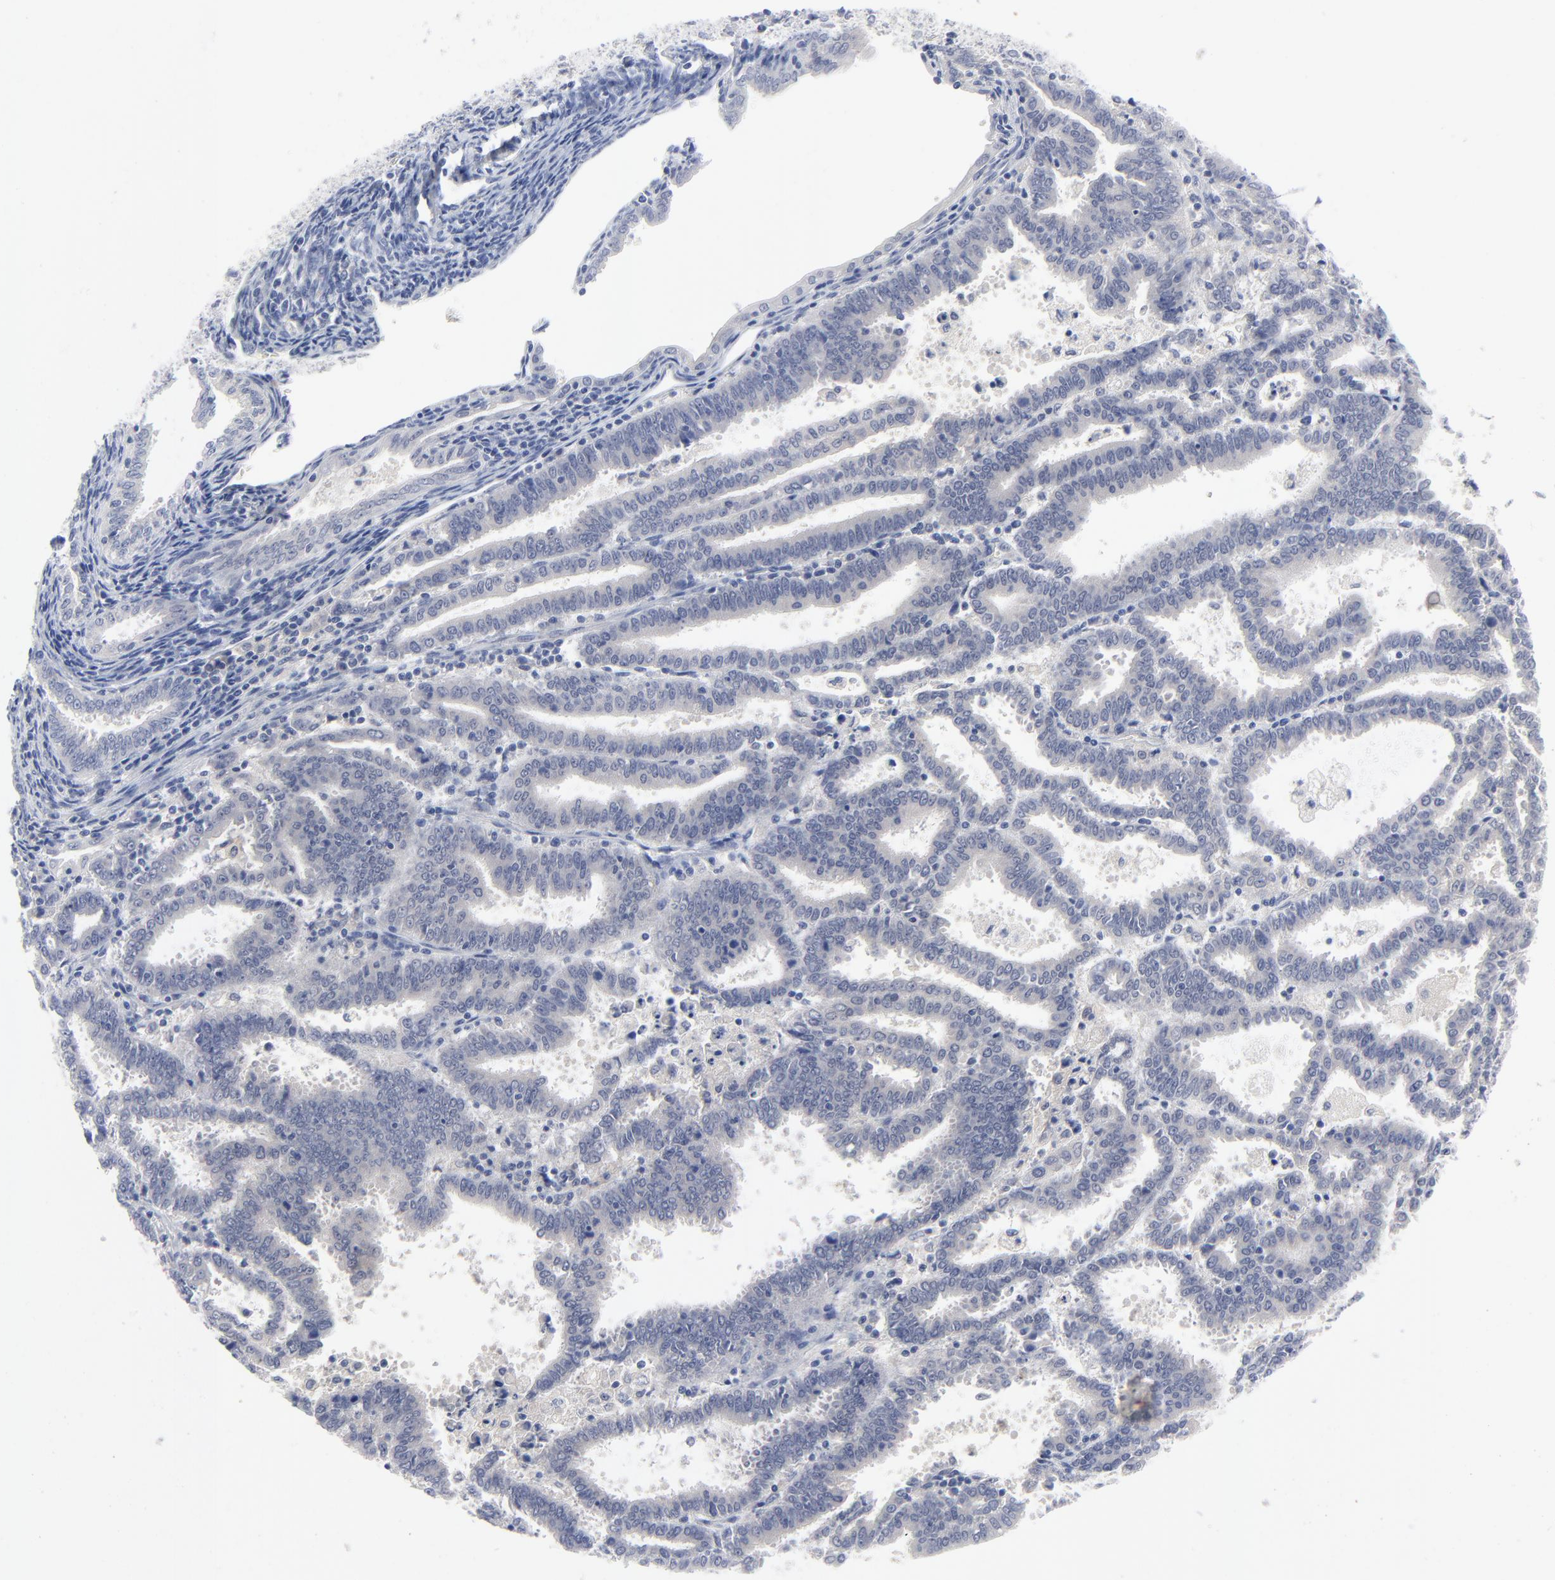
{"staining": {"intensity": "negative", "quantity": "none", "location": "none"}, "tissue": "endometrial cancer", "cell_type": "Tumor cells", "image_type": "cancer", "snomed": [{"axis": "morphology", "description": "Adenocarcinoma, NOS"}, {"axis": "topography", "description": "Uterus"}], "caption": "Endometrial cancer (adenocarcinoma) was stained to show a protein in brown. There is no significant staining in tumor cells.", "gene": "CLEC4G", "patient": {"sex": "female", "age": 83}}